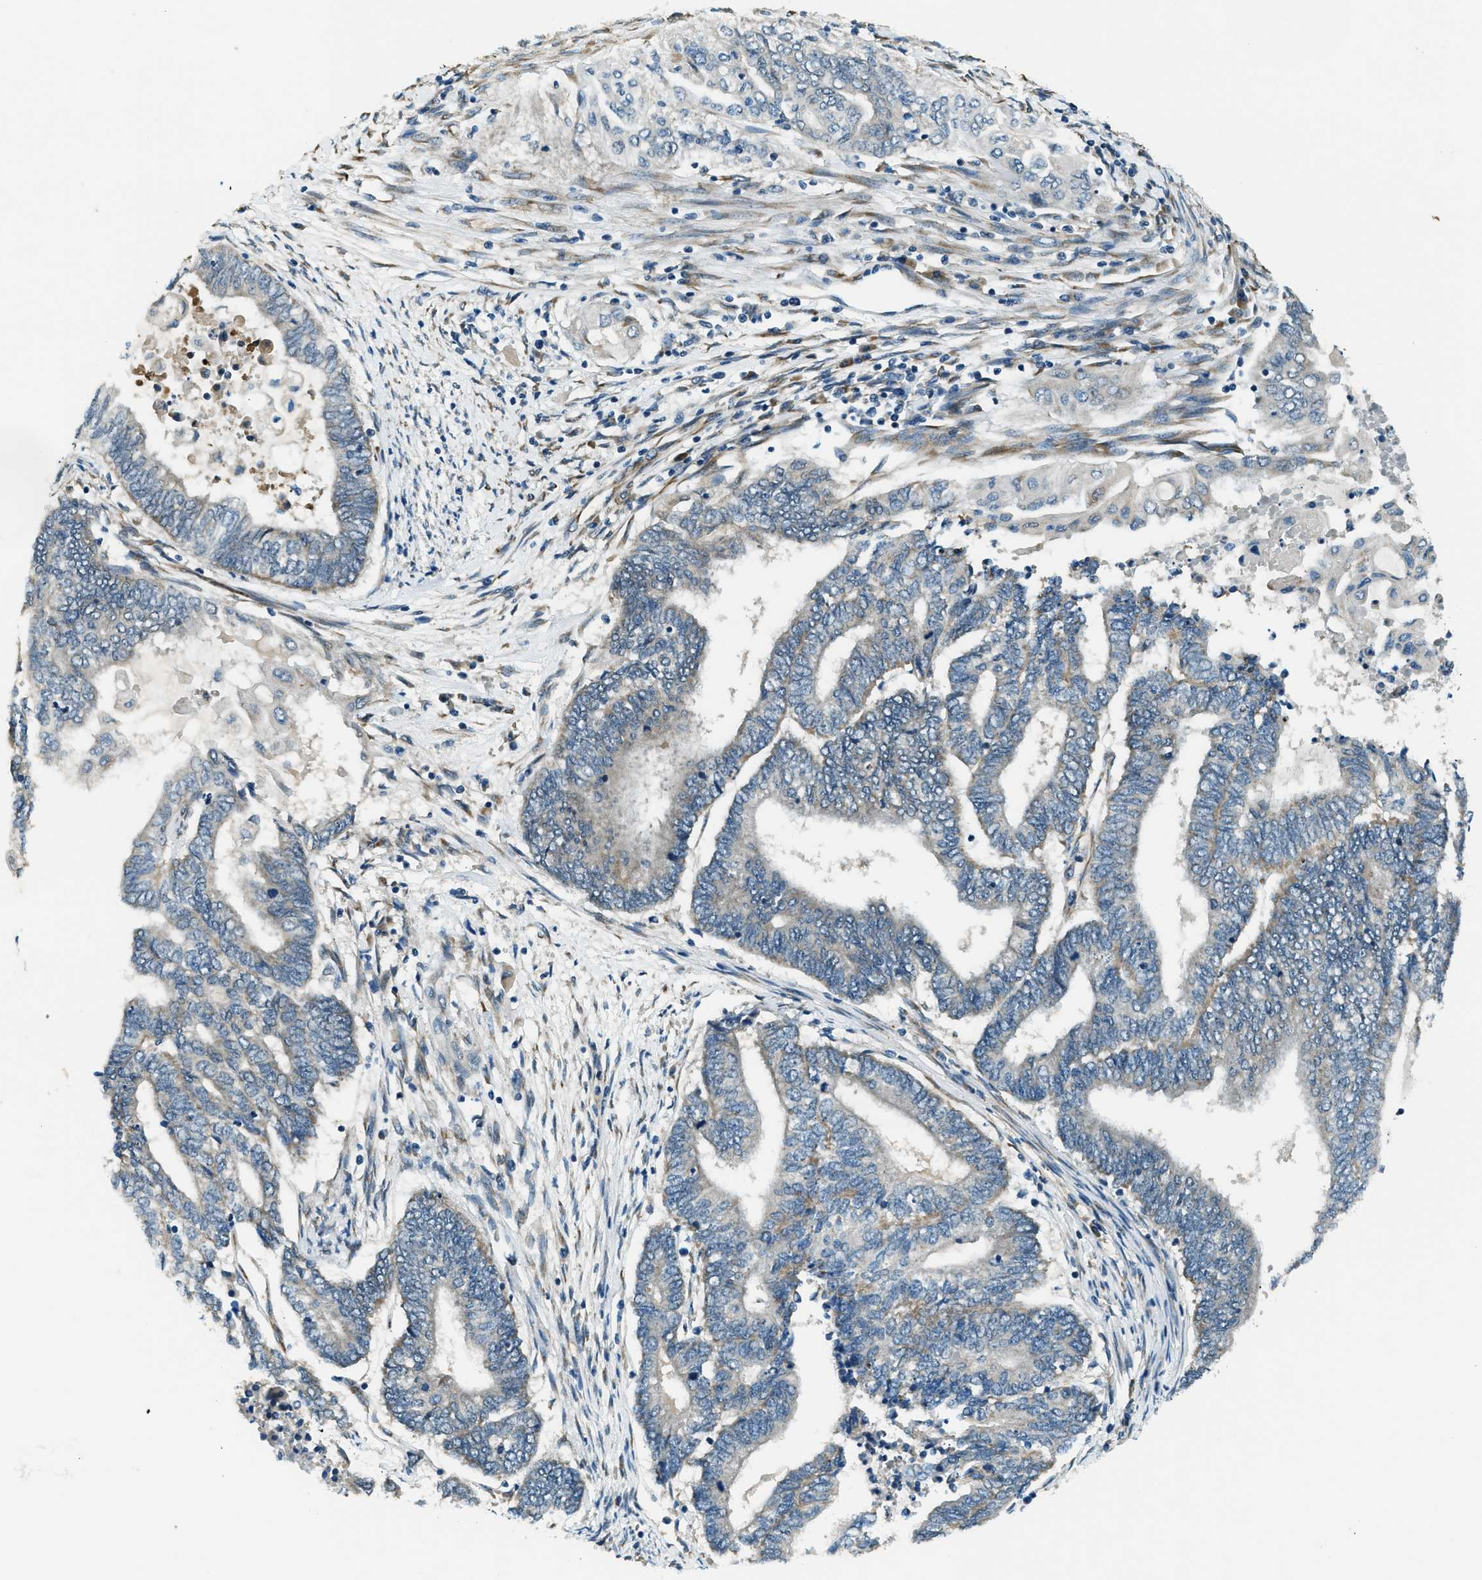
{"staining": {"intensity": "negative", "quantity": "none", "location": "none"}, "tissue": "endometrial cancer", "cell_type": "Tumor cells", "image_type": "cancer", "snomed": [{"axis": "morphology", "description": "Adenocarcinoma, NOS"}, {"axis": "topography", "description": "Uterus"}, {"axis": "topography", "description": "Endometrium"}], "caption": "The histopathology image demonstrates no staining of tumor cells in endometrial cancer (adenocarcinoma). (Immunohistochemistry, brightfield microscopy, high magnification).", "gene": "GINM1", "patient": {"sex": "female", "age": 70}}